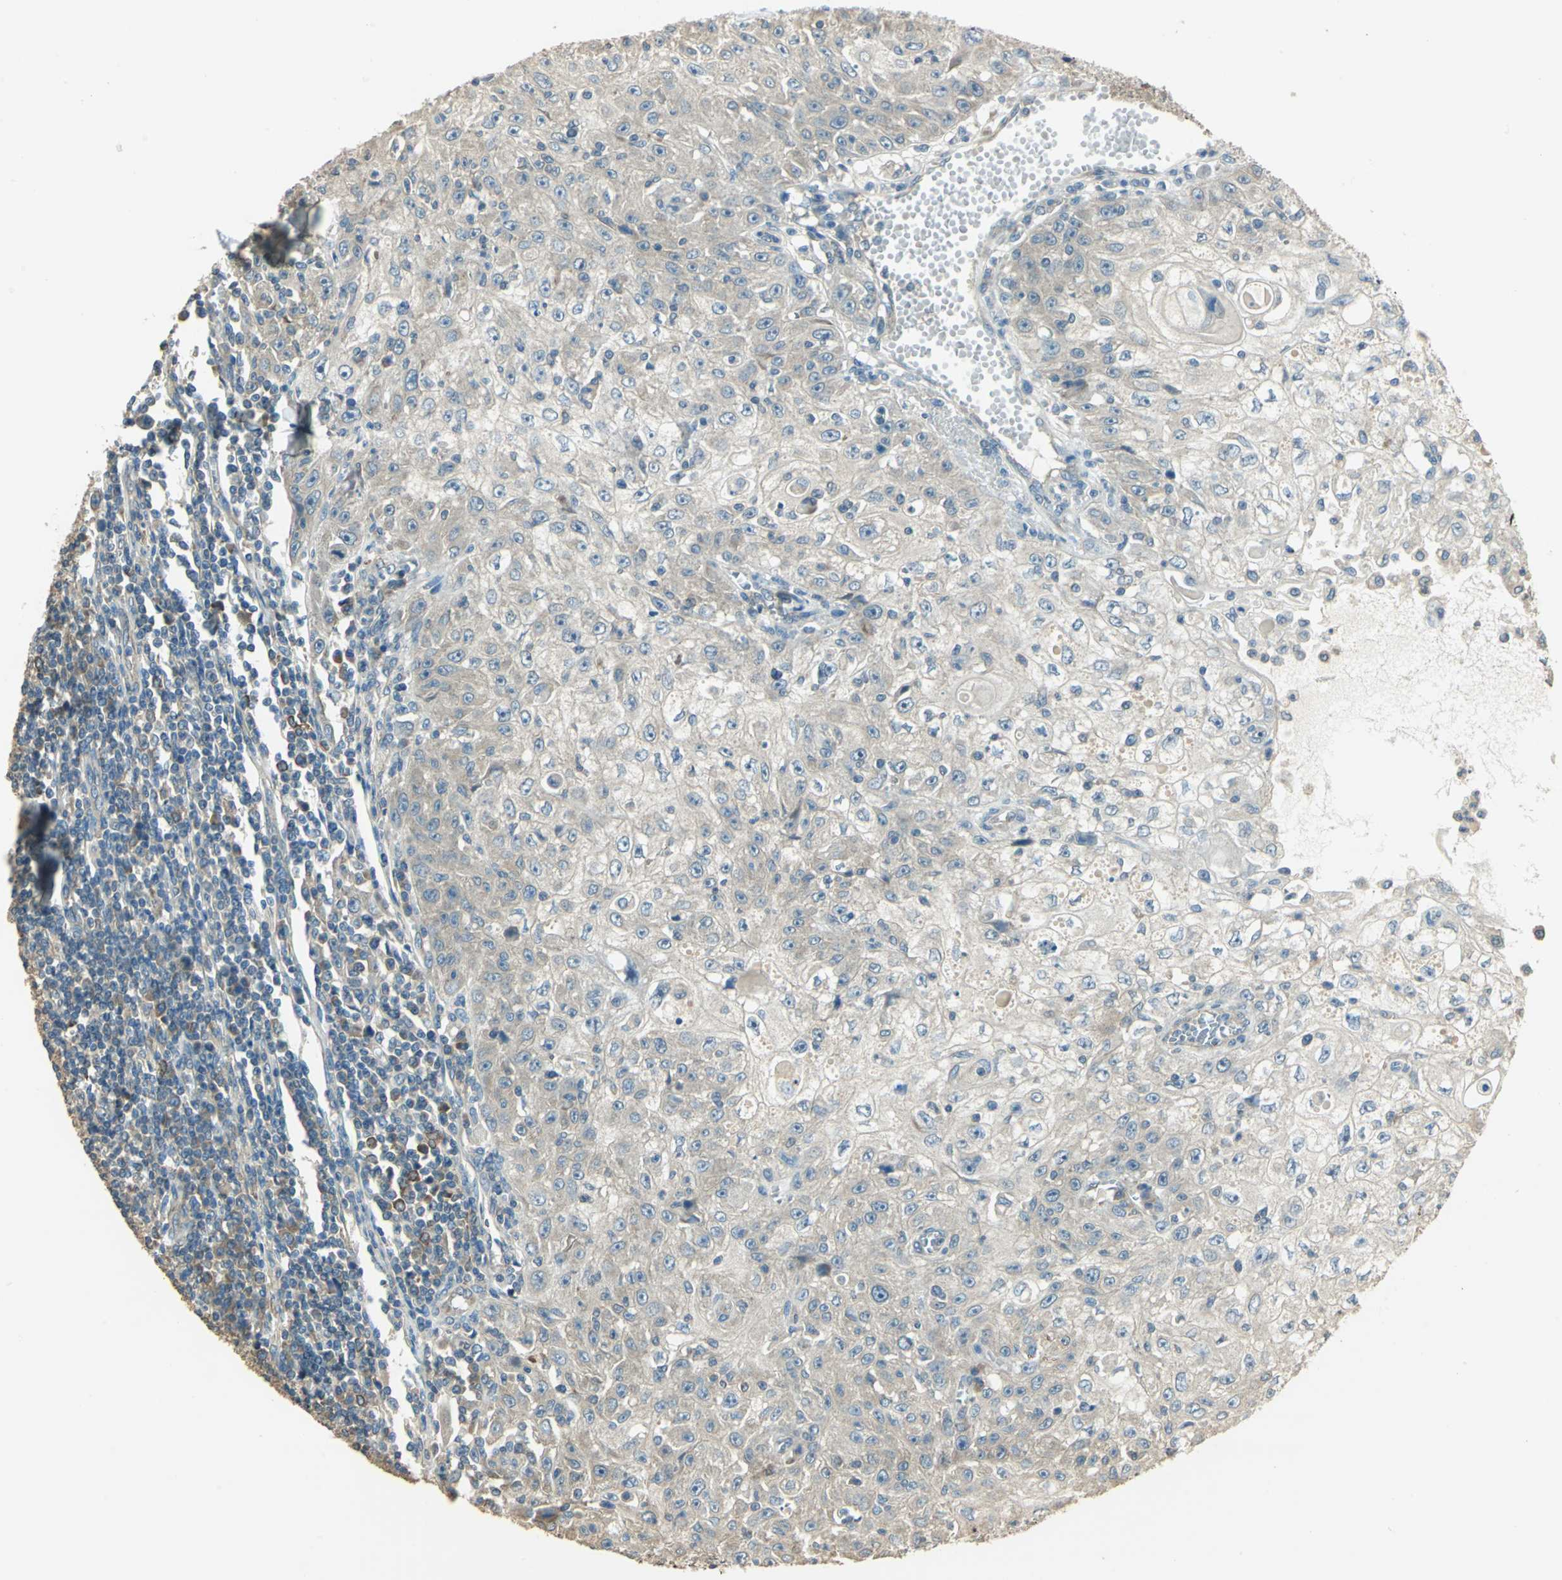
{"staining": {"intensity": "weak", "quantity": "25%-75%", "location": "cytoplasmic/membranous"}, "tissue": "skin cancer", "cell_type": "Tumor cells", "image_type": "cancer", "snomed": [{"axis": "morphology", "description": "Squamous cell carcinoma, NOS"}, {"axis": "topography", "description": "Skin"}], "caption": "A micrograph showing weak cytoplasmic/membranous positivity in about 25%-75% of tumor cells in skin squamous cell carcinoma, as visualized by brown immunohistochemical staining.", "gene": "SHC2", "patient": {"sex": "male", "age": 75}}